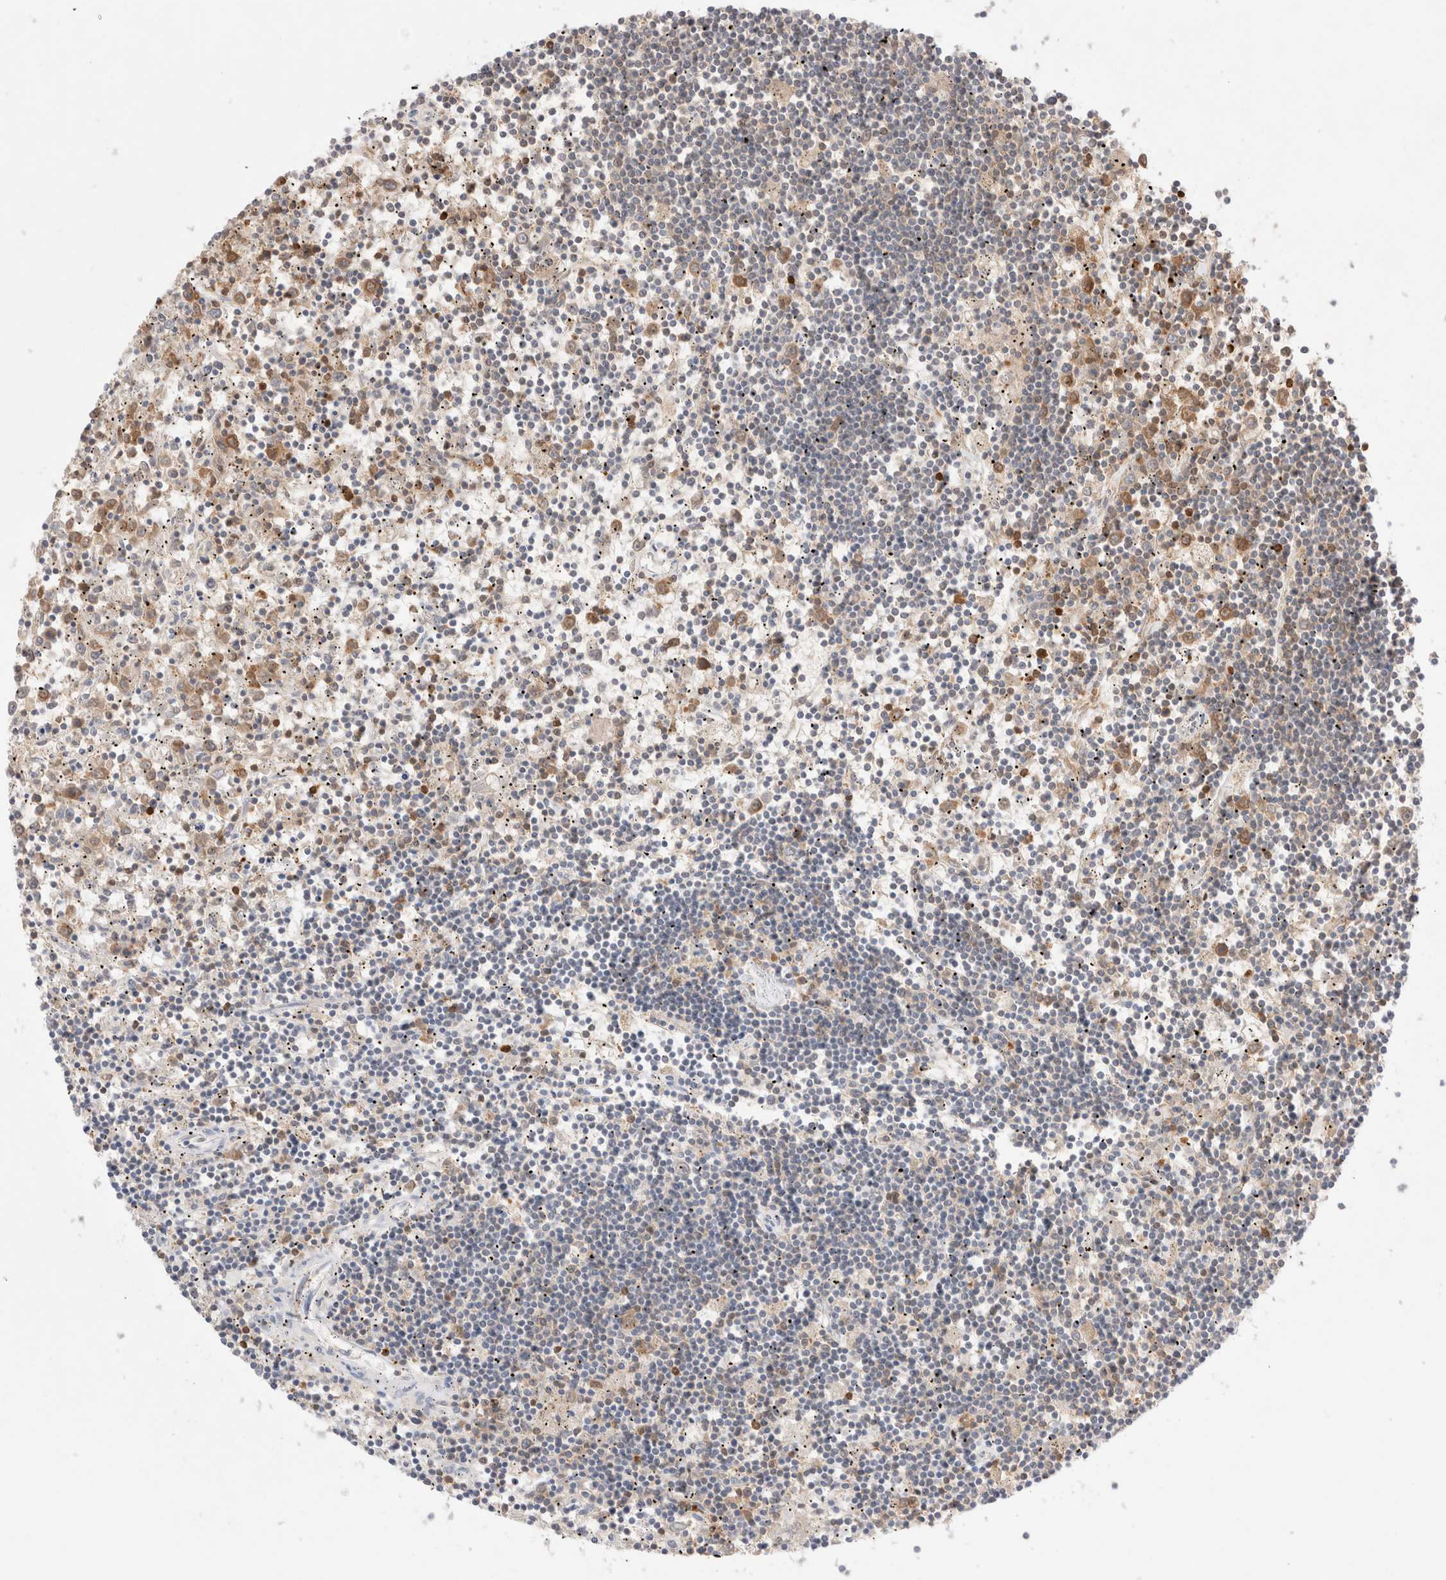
{"staining": {"intensity": "moderate", "quantity": "<25%", "location": "cytoplasmic/membranous"}, "tissue": "lymphoma", "cell_type": "Tumor cells", "image_type": "cancer", "snomed": [{"axis": "morphology", "description": "Malignant lymphoma, non-Hodgkin's type, Low grade"}, {"axis": "topography", "description": "Spleen"}], "caption": "Tumor cells exhibit low levels of moderate cytoplasmic/membranous positivity in approximately <25% of cells in lymphoma. (DAB (3,3'-diaminobenzidine) IHC, brown staining for protein, blue staining for nuclei).", "gene": "STARD10", "patient": {"sex": "male", "age": 76}}